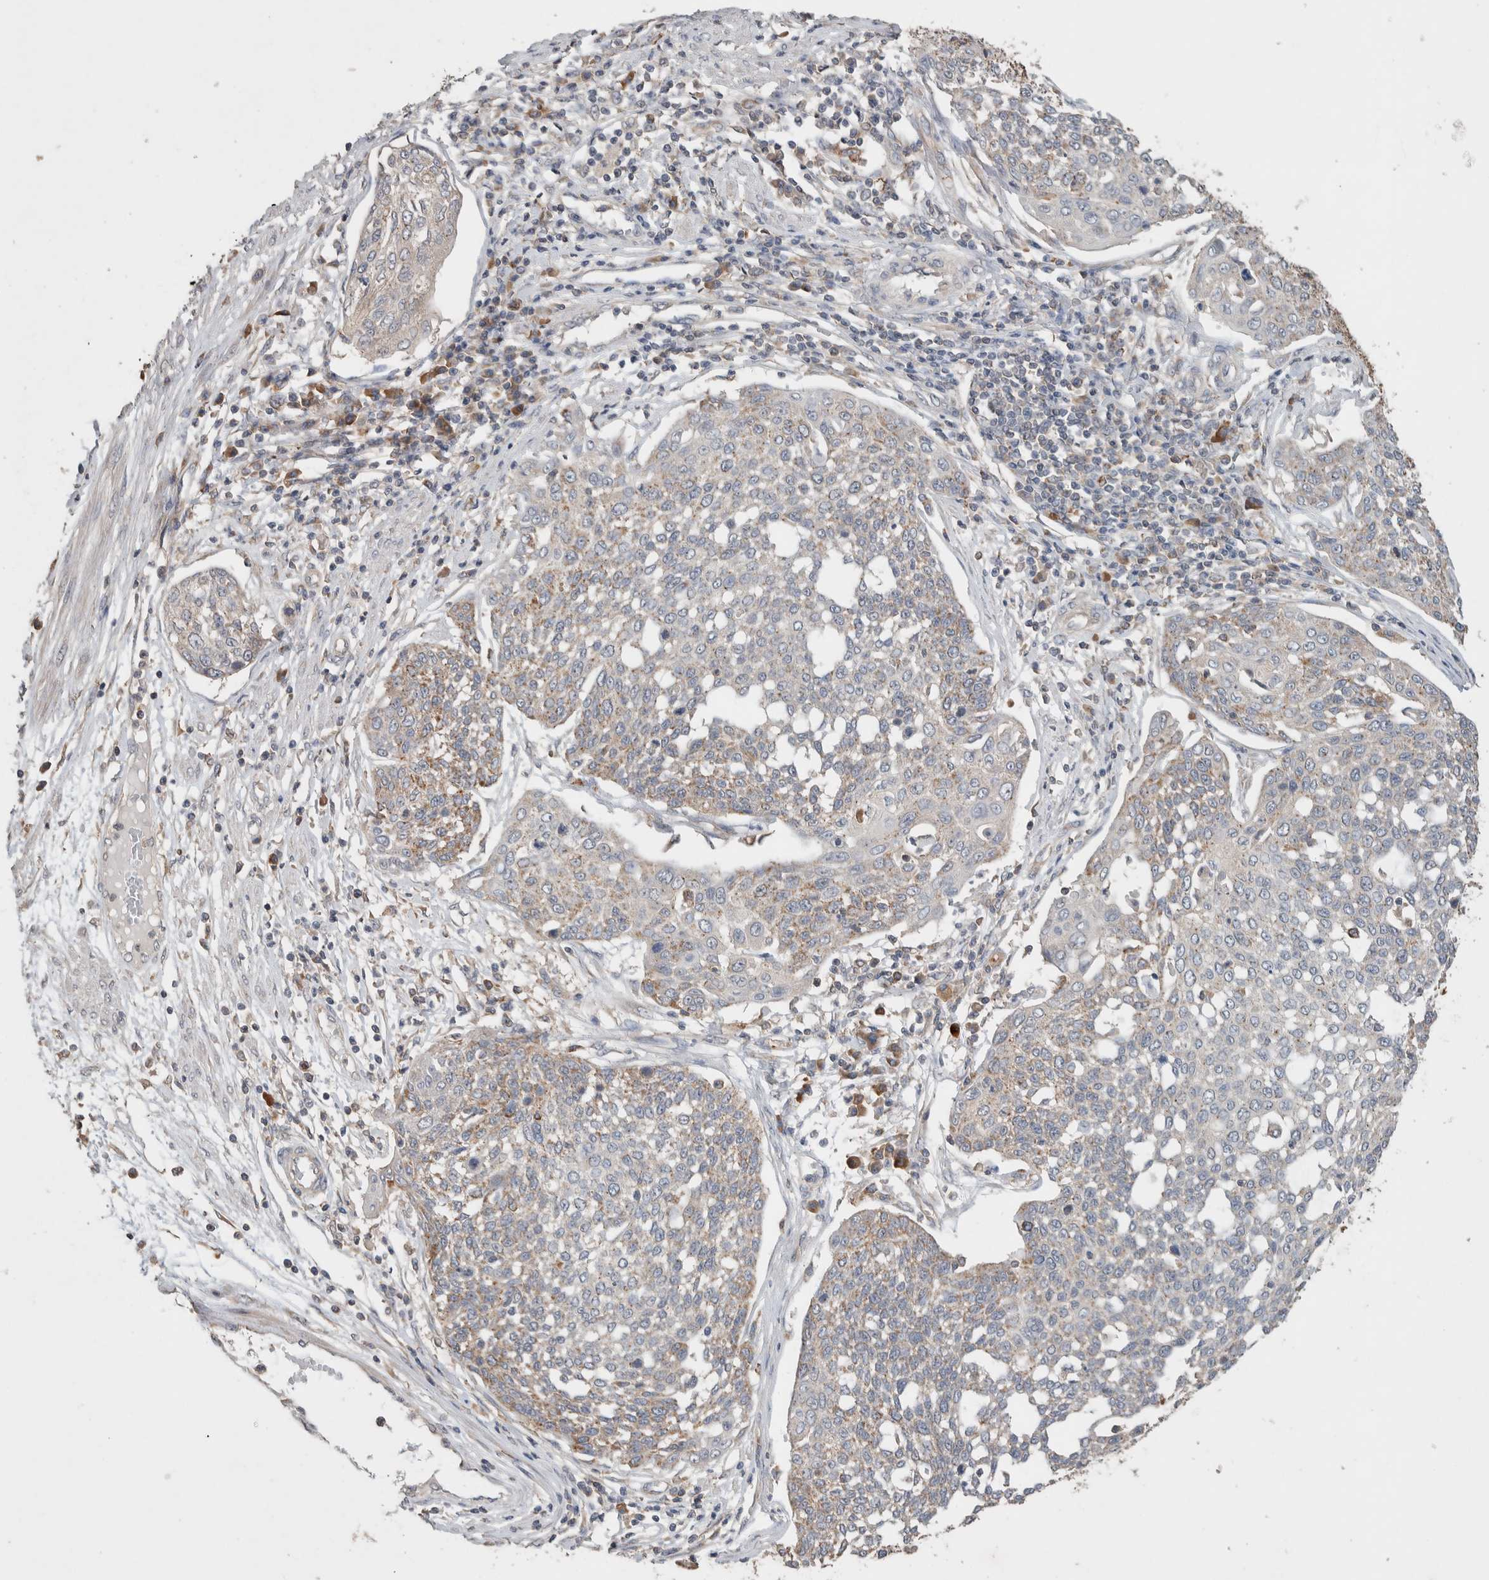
{"staining": {"intensity": "moderate", "quantity": "25%-75%", "location": "cytoplasmic/membranous"}, "tissue": "cervical cancer", "cell_type": "Tumor cells", "image_type": "cancer", "snomed": [{"axis": "morphology", "description": "Squamous cell carcinoma, NOS"}, {"axis": "topography", "description": "Cervix"}], "caption": "DAB immunohistochemical staining of human cervical squamous cell carcinoma demonstrates moderate cytoplasmic/membranous protein positivity in about 25%-75% of tumor cells. (Brightfield microscopy of DAB IHC at high magnification).", "gene": "DEPTOR", "patient": {"sex": "female", "age": 34}}